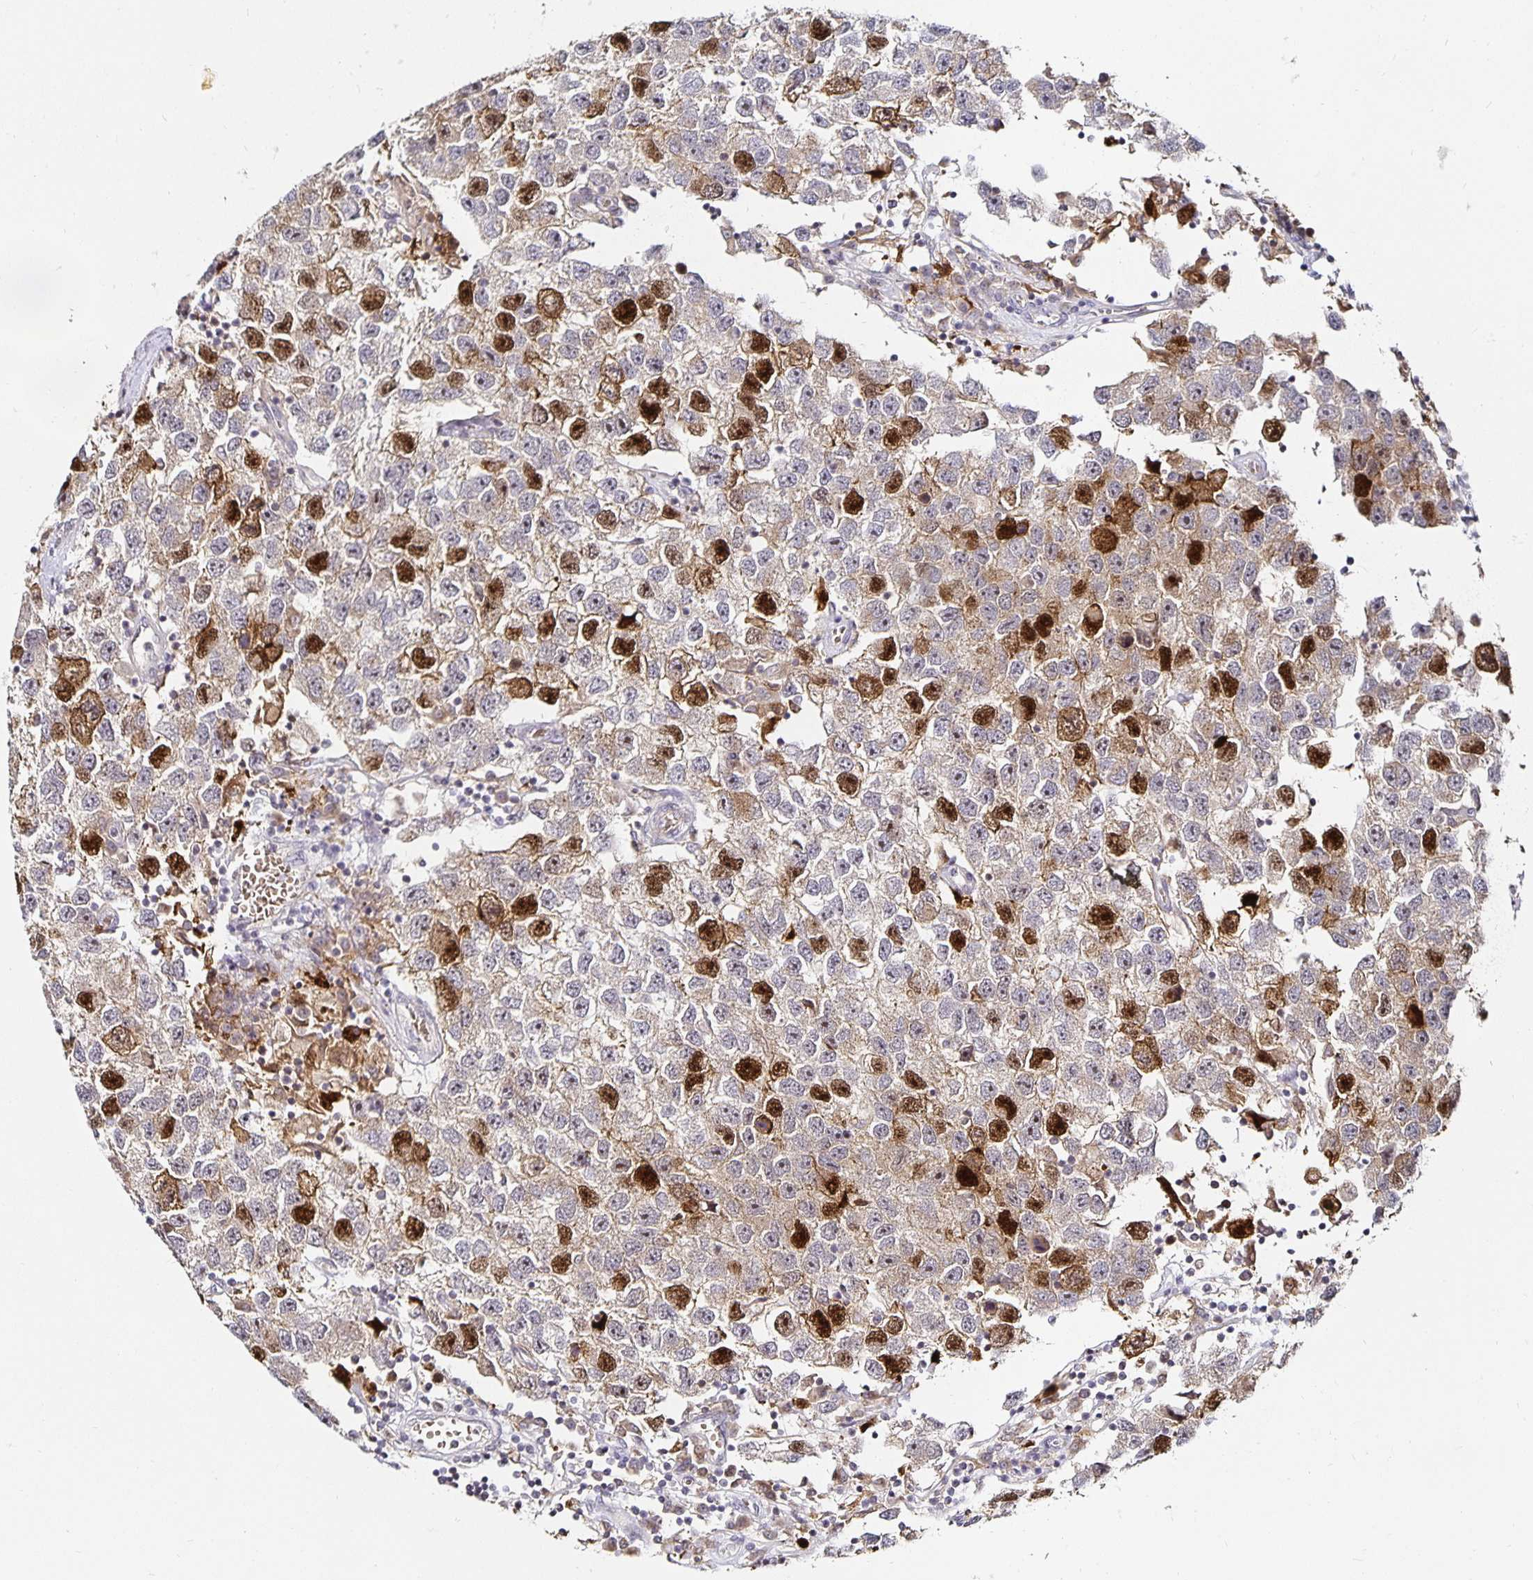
{"staining": {"intensity": "strong", "quantity": "<25%", "location": "cytoplasmic/membranous,nuclear"}, "tissue": "testis cancer", "cell_type": "Tumor cells", "image_type": "cancer", "snomed": [{"axis": "morphology", "description": "Seminoma, NOS"}, {"axis": "topography", "description": "Testis"}], "caption": "Seminoma (testis) was stained to show a protein in brown. There is medium levels of strong cytoplasmic/membranous and nuclear expression in about <25% of tumor cells. Using DAB (brown) and hematoxylin (blue) stains, captured at high magnification using brightfield microscopy.", "gene": "ANLN", "patient": {"sex": "male", "age": 26}}